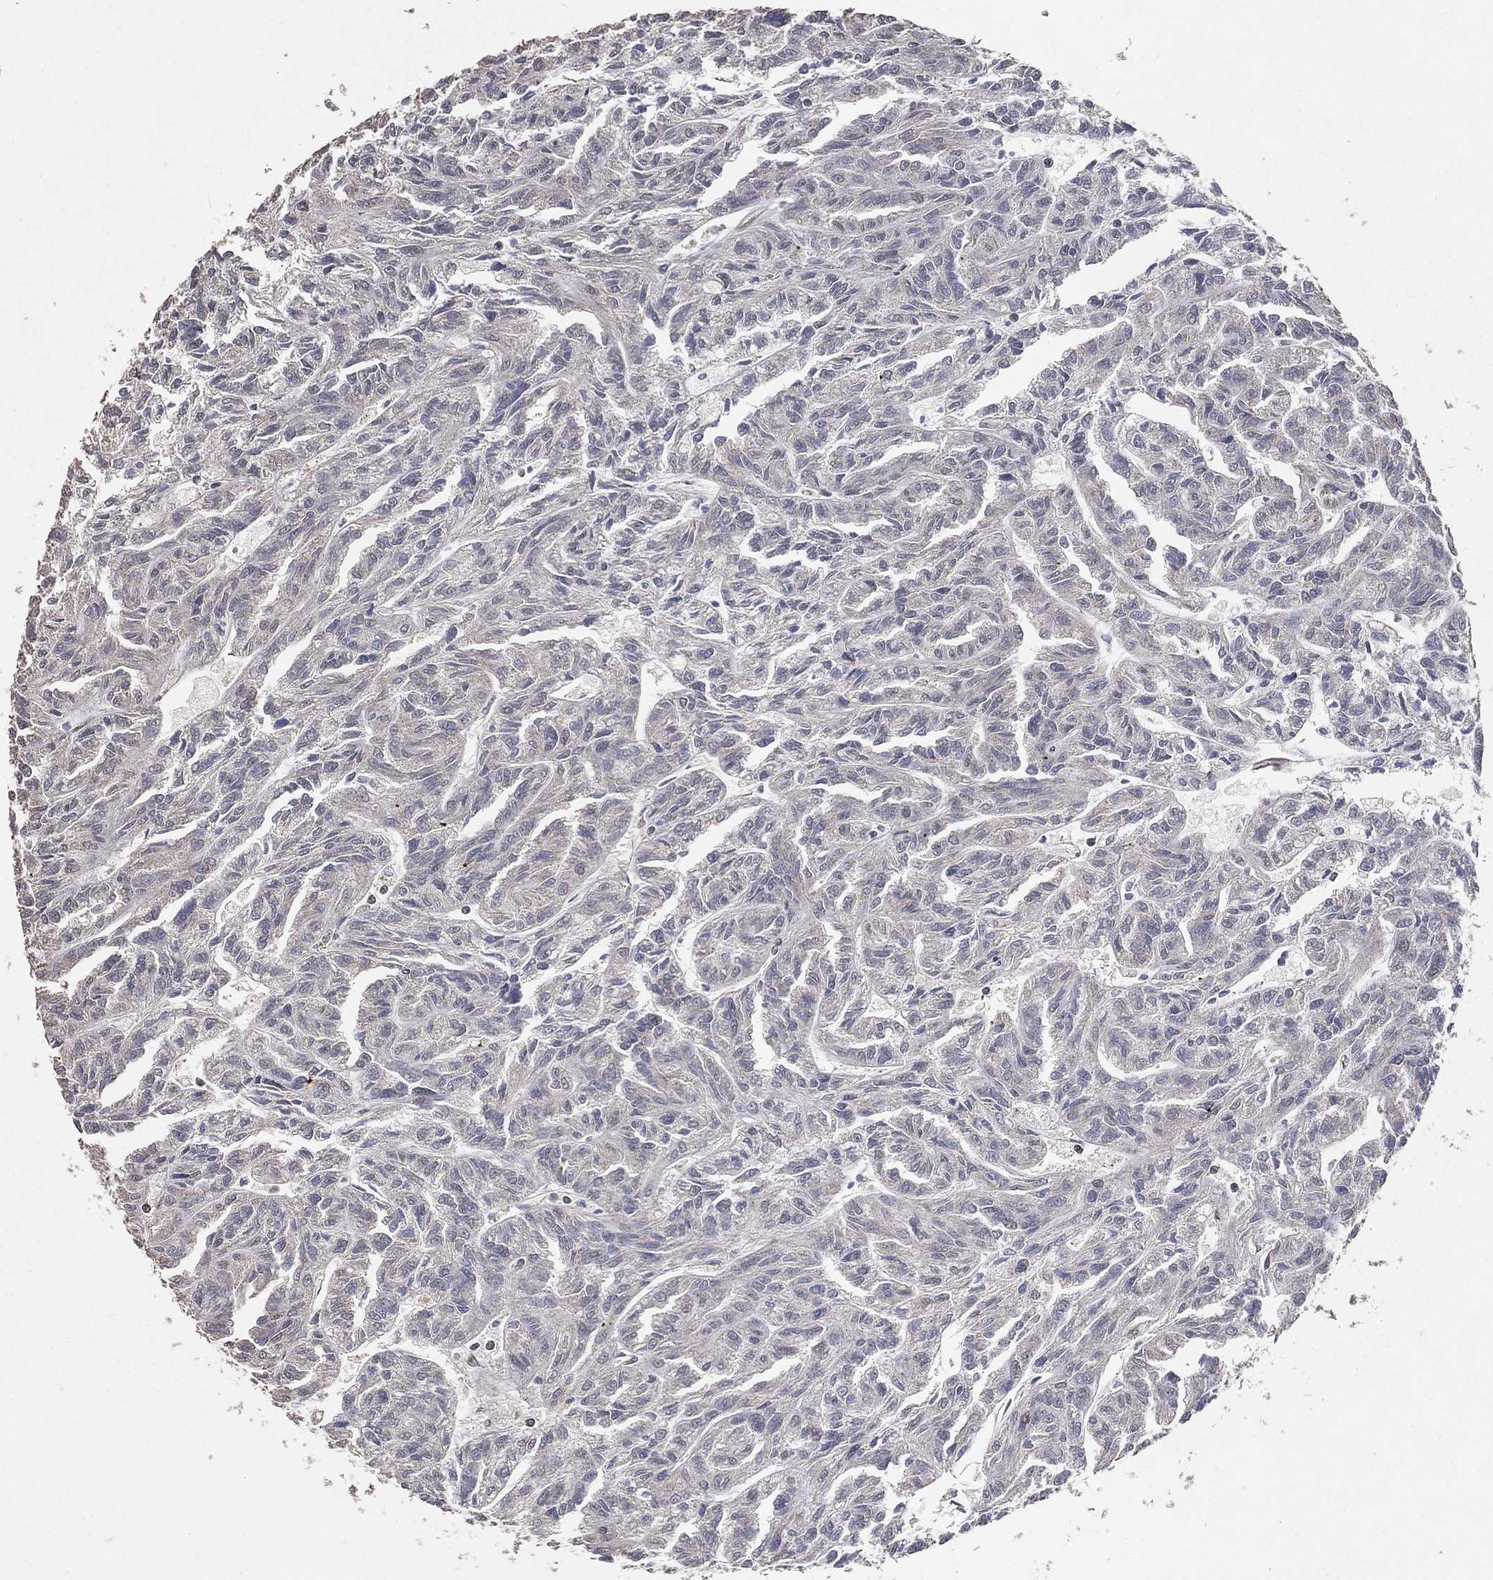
{"staining": {"intensity": "negative", "quantity": "none", "location": "none"}, "tissue": "renal cancer", "cell_type": "Tumor cells", "image_type": "cancer", "snomed": [{"axis": "morphology", "description": "Adenocarcinoma, NOS"}, {"axis": "topography", "description": "Kidney"}], "caption": "IHC of human renal cancer reveals no positivity in tumor cells.", "gene": "LY6K", "patient": {"sex": "male", "age": 79}}